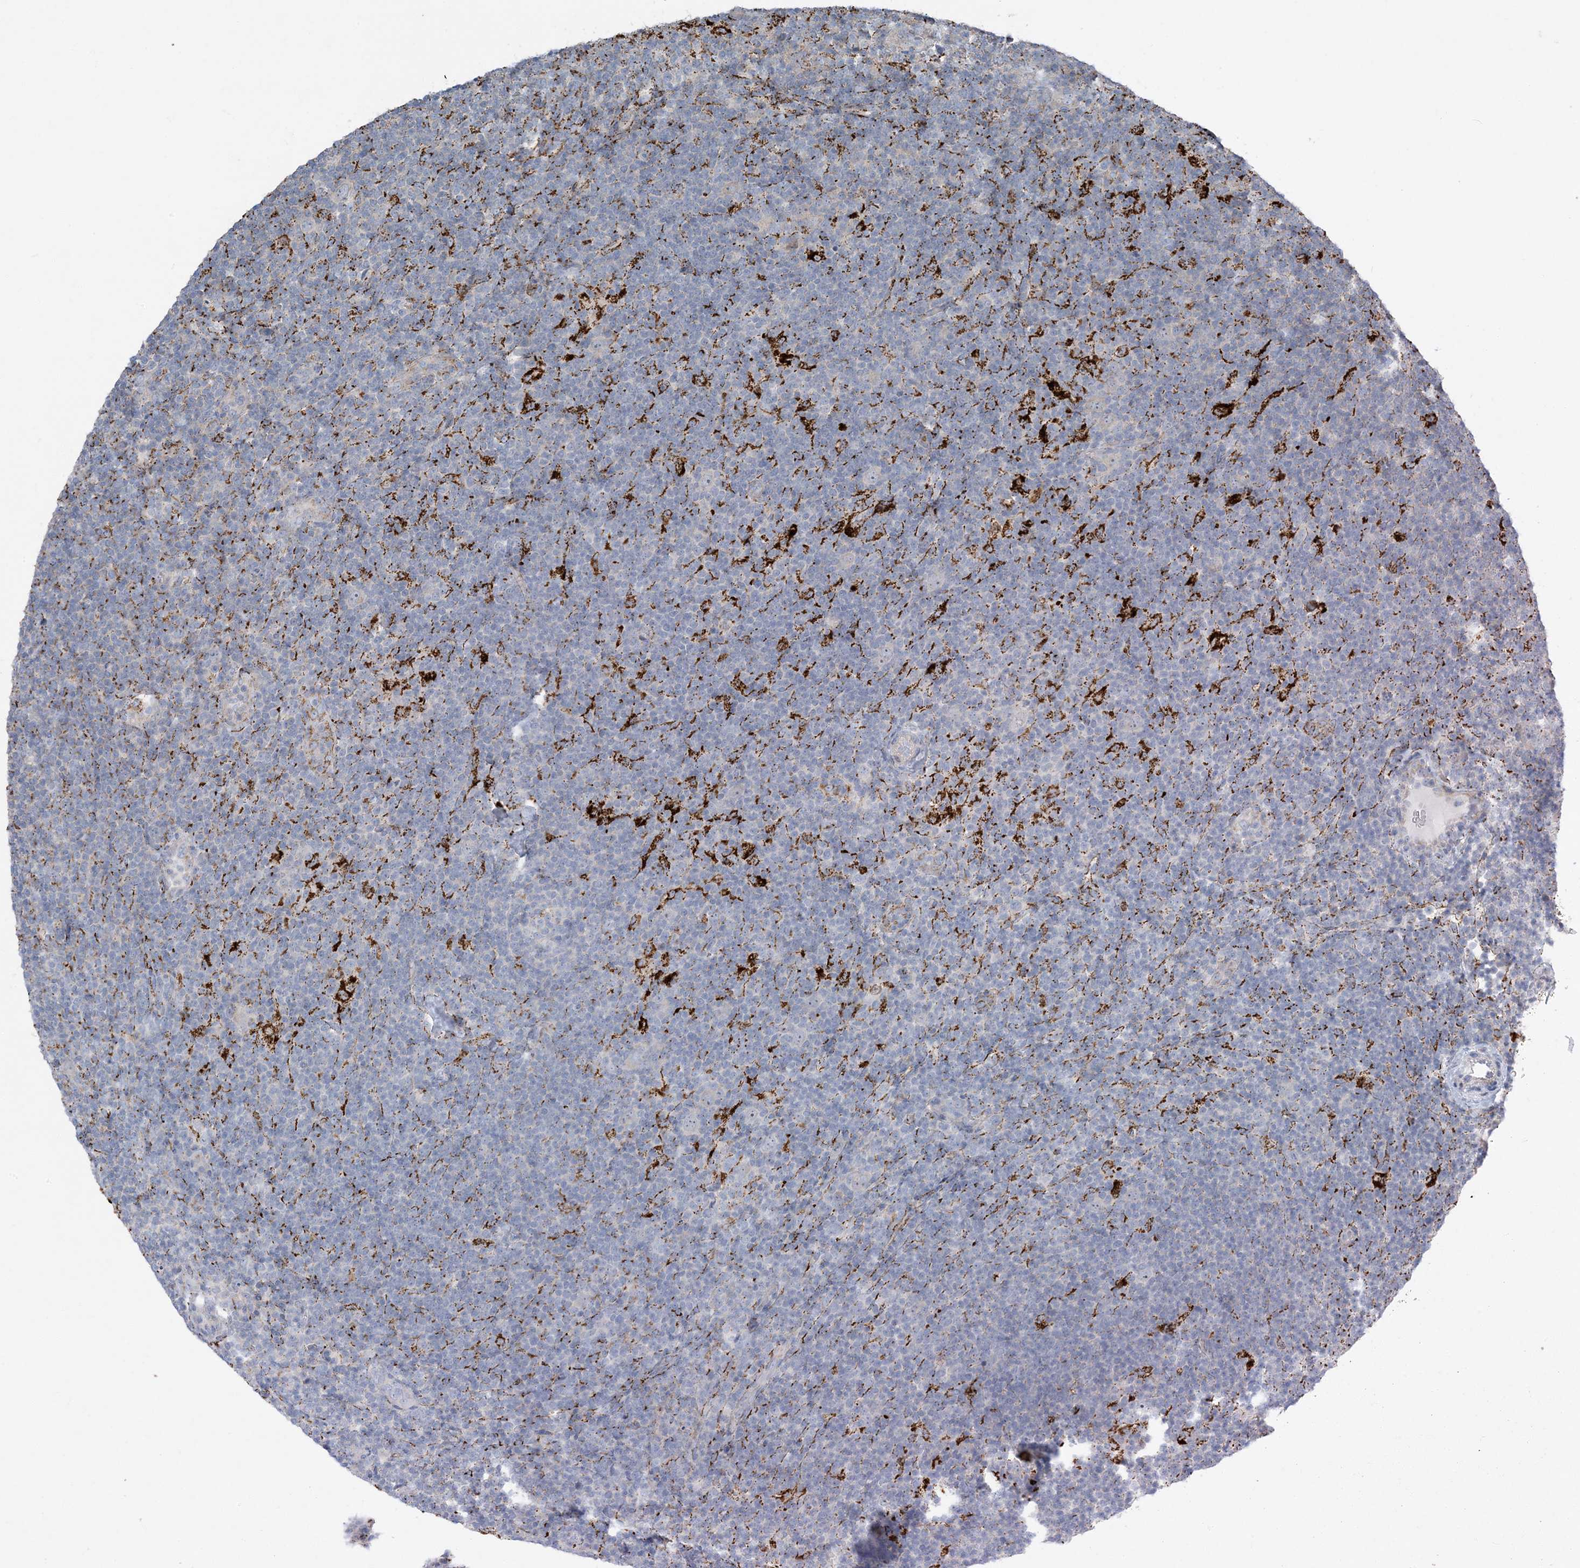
{"staining": {"intensity": "negative", "quantity": "none", "location": "none"}, "tissue": "lymphoma", "cell_type": "Tumor cells", "image_type": "cancer", "snomed": [{"axis": "morphology", "description": "Hodgkin's disease, NOS"}, {"axis": "topography", "description": "Lymph node"}], "caption": "Hodgkin's disease was stained to show a protein in brown. There is no significant staining in tumor cells. (DAB IHC visualized using brightfield microscopy, high magnification).", "gene": "LTN1", "patient": {"sex": "female", "age": 57}}